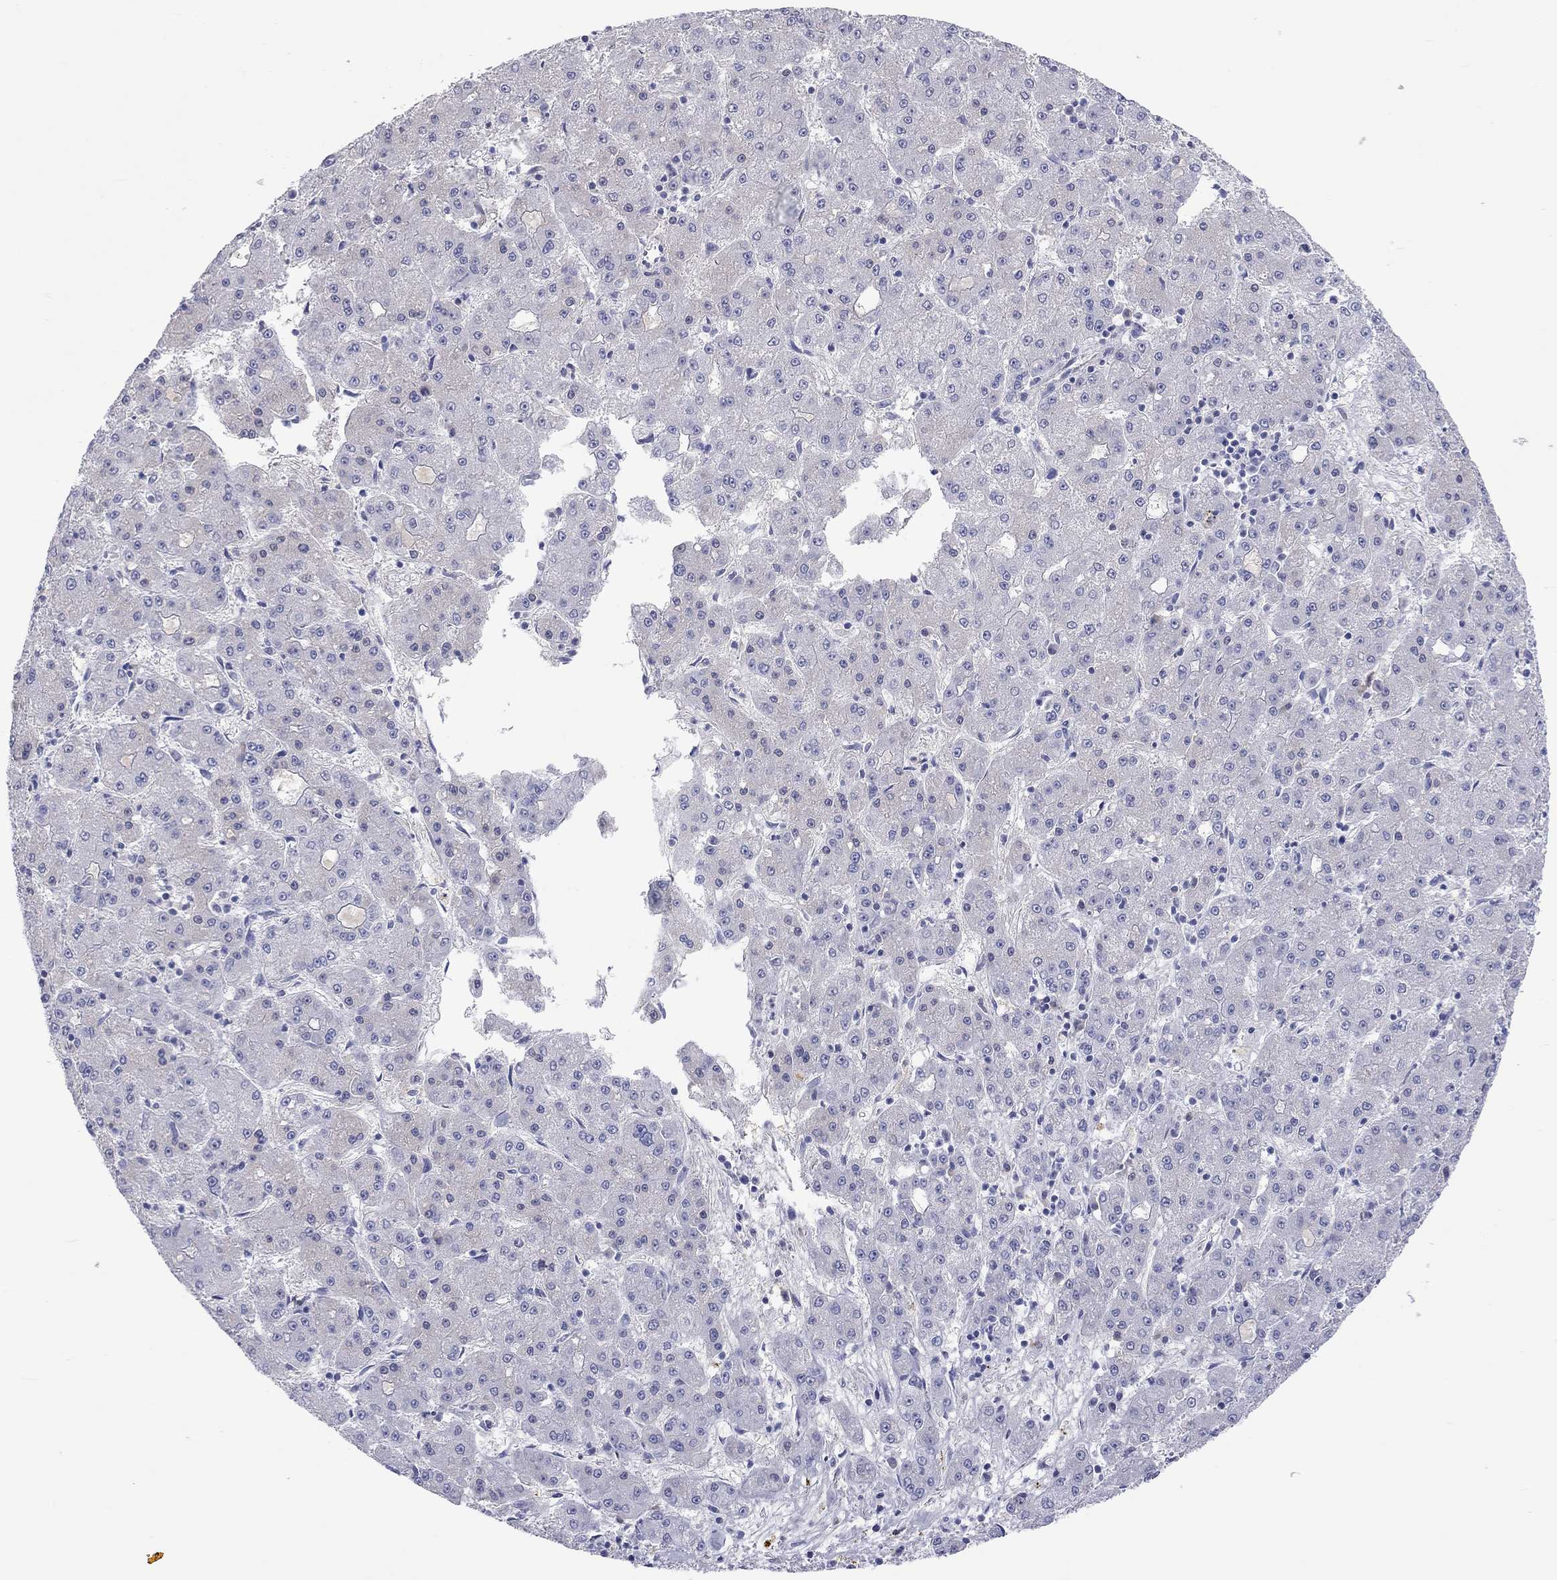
{"staining": {"intensity": "negative", "quantity": "none", "location": "none"}, "tissue": "liver cancer", "cell_type": "Tumor cells", "image_type": "cancer", "snomed": [{"axis": "morphology", "description": "Carcinoma, Hepatocellular, NOS"}, {"axis": "topography", "description": "Liver"}], "caption": "High magnification brightfield microscopy of liver cancer stained with DAB (brown) and counterstained with hematoxylin (blue): tumor cells show no significant expression.", "gene": "ST7L", "patient": {"sex": "male", "age": 73}}